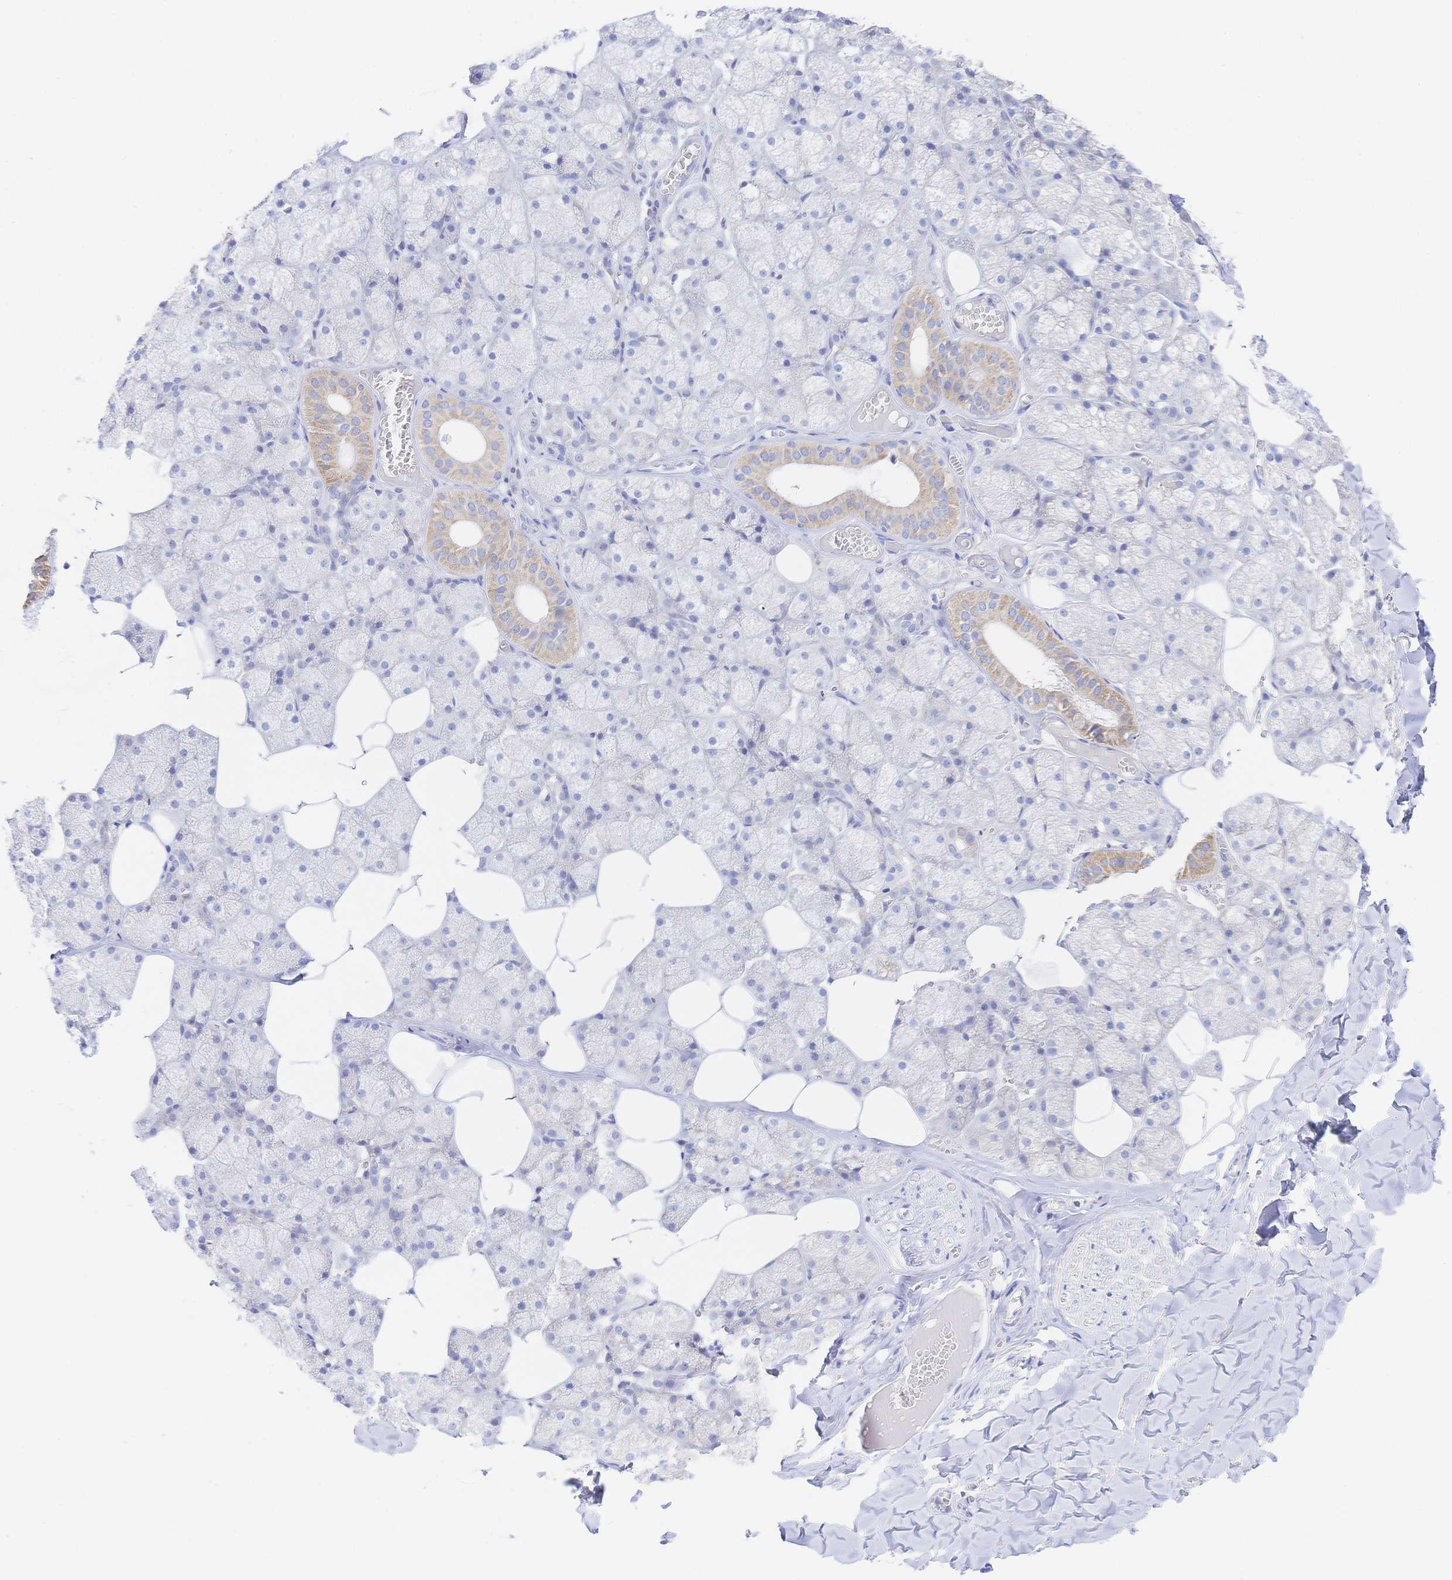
{"staining": {"intensity": "weak", "quantity": "<25%", "location": "cytoplasmic/membranous"}, "tissue": "salivary gland", "cell_type": "Glandular cells", "image_type": "normal", "snomed": [{"axis": "morphology", "description": "Normal tissue, NOS"}, {"axis": "topography", "description": "Salivary gland"}, {"axis": "topography", "description": "Peripheral nerve tissue"}], "caption": "An immunohistochemistry histopathology image of benign salivary gland is shown. There is no staining in glandular cells of salivary gland. (DAB (3,3'-diaminobenzidine) immunohistochemistry with hematoxylin counter stain).", "gene": "SYNGR4", "patient": {"sex": "male", "age": 38}}